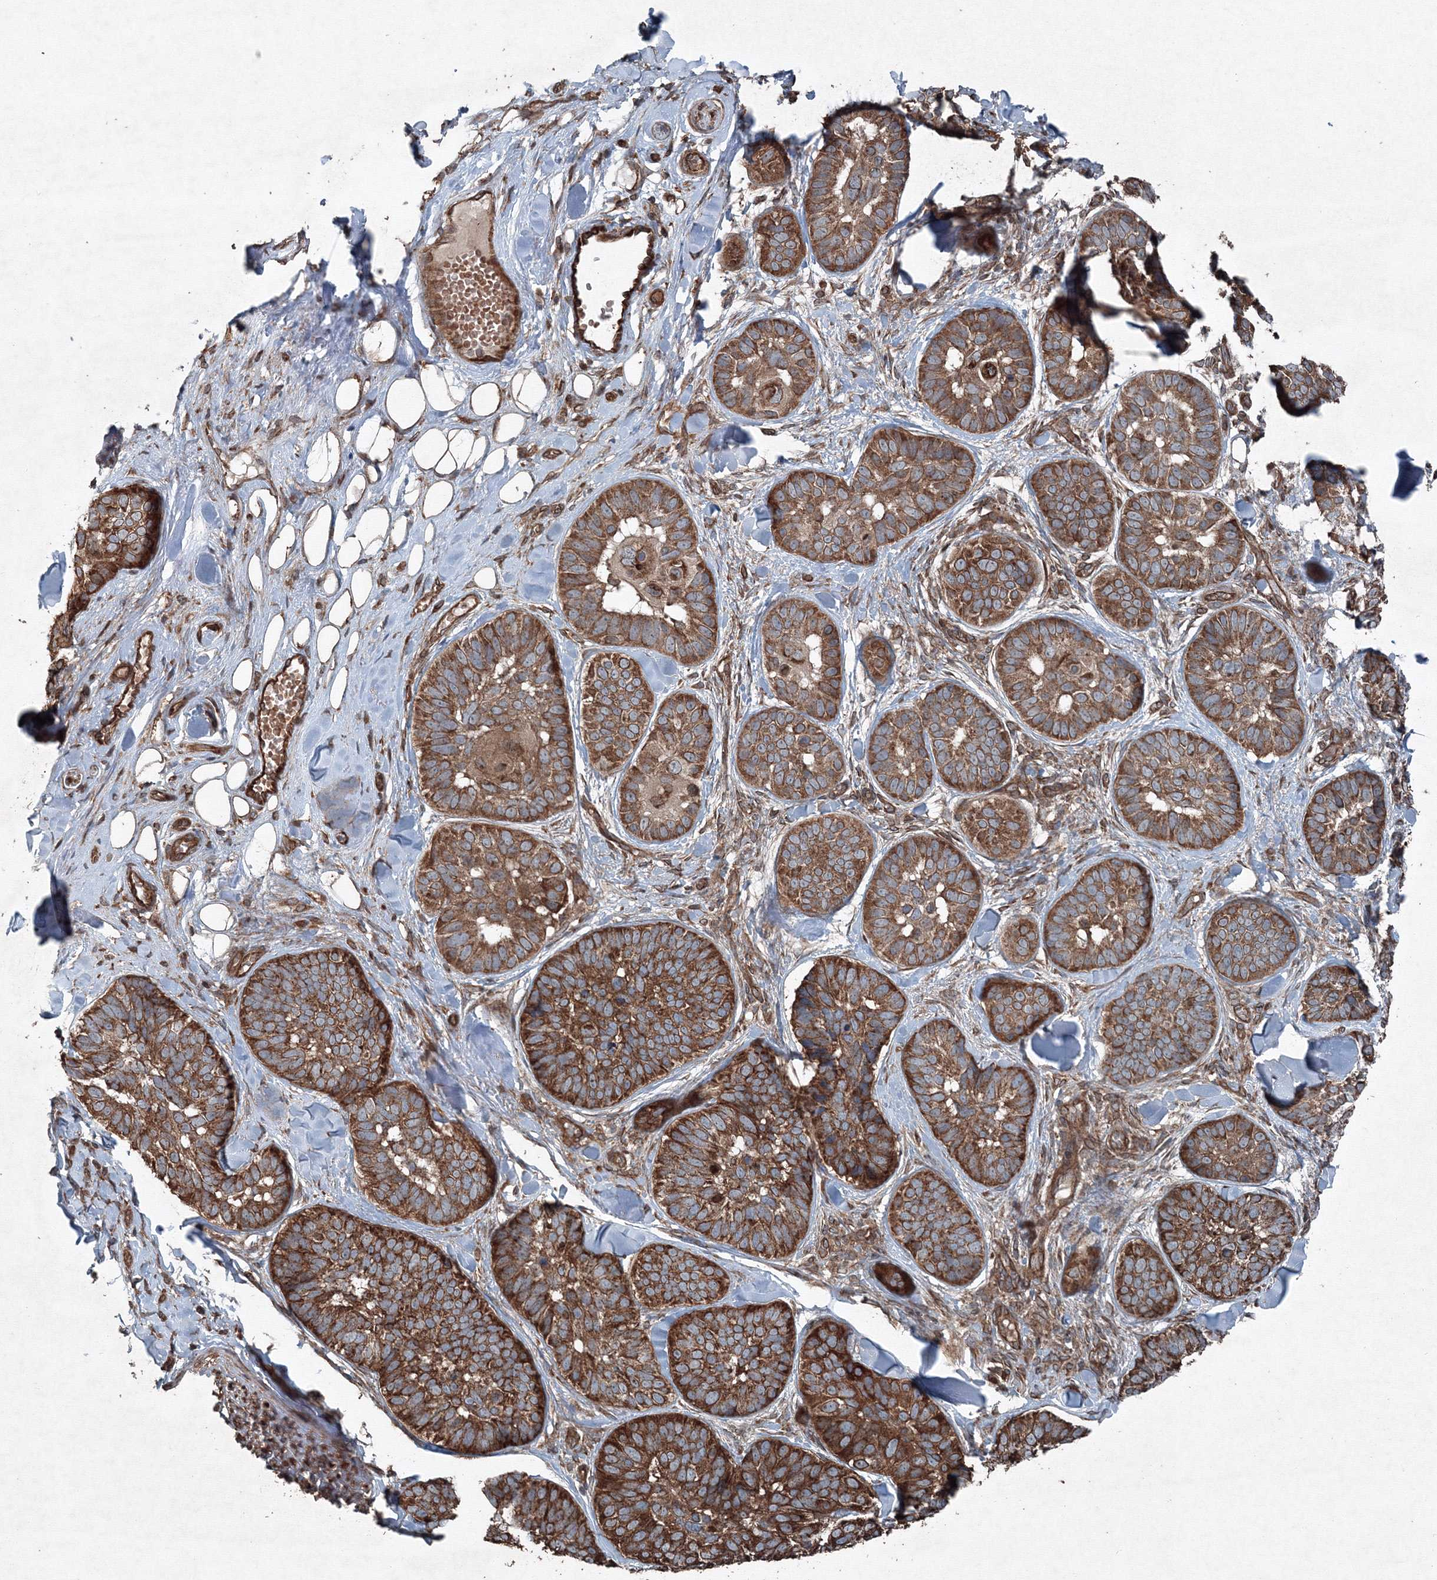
{"staining": {"intensity": "strong", "quantity": ">75%", "location": "cytoplasmic/membranous"}, "tissue": "skin cancer", "cell_type": "Tumor cells", "image_type": "cancer", "snomed": [{"axis": "morphology", "description": "Basal cell carcinoma"}, {"axis": "topography", "description": "Skin"}], "caption": "Skin cancer (basal cell carcinoma) stained with IHC displays strong cytoplasmic/membranous staining in approximately >75% of tumor cells. (DAB (3,3'-diaminobenzidine) IHC, brown staining for protein, blue staining for nuclei).", "gene": "COPS7B", "patient": {"sex": "male", "age": 62}}